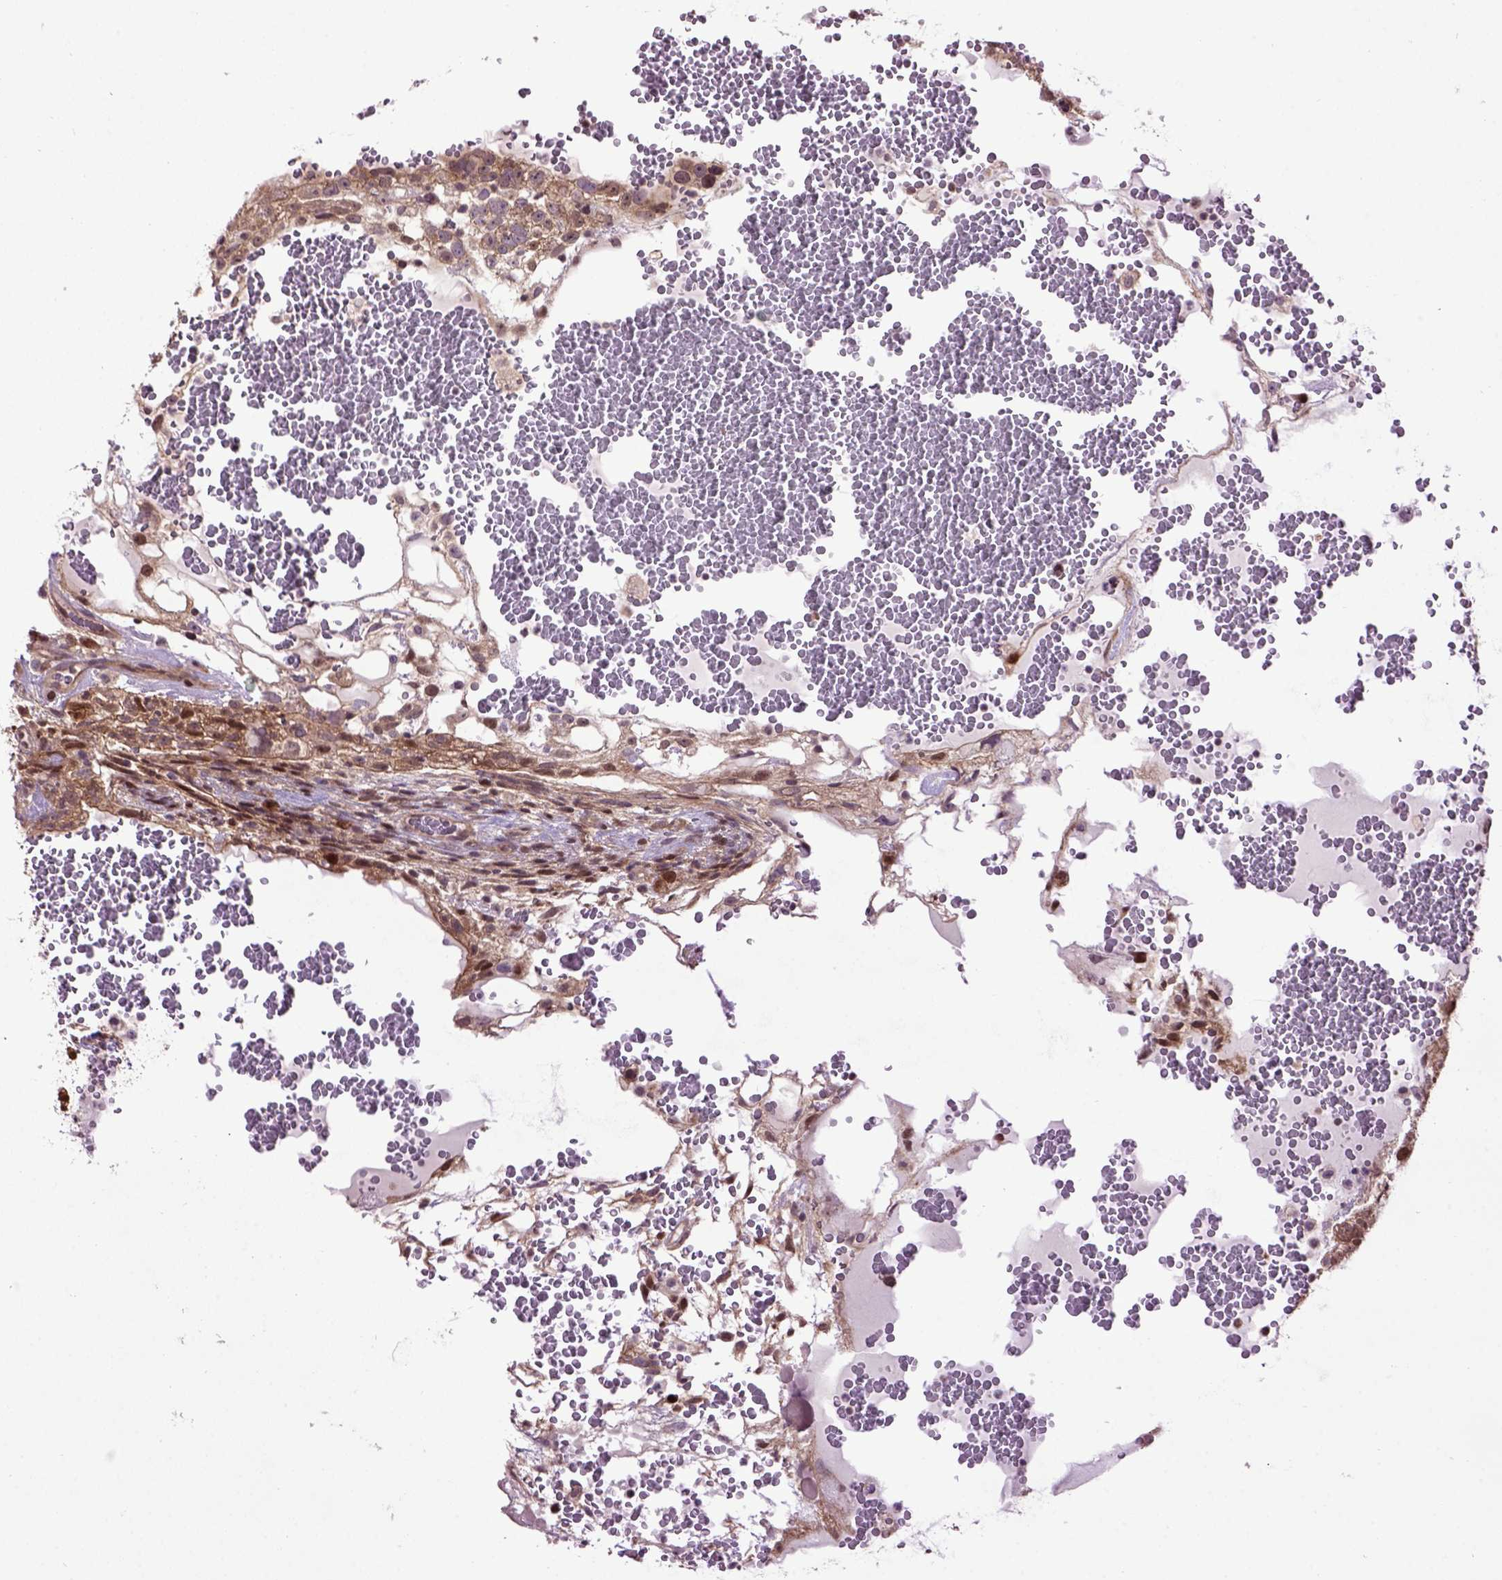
{"staining": {"intensity": "moderate", "quantity": ">75%", "location": "cytoplasmic/membranous,nuclear"}, "tissue": "testis cancer", "cell_type": "Tumor cells", "image_type": "cancer", "snomed": [{"axis": "morphology", "description": "Normal tissue, NOS"}, {"axis": "morphology", "description": "Carcinoma, Embryonal, NOS"}, {"axis": "topography", "description": "Testis"}], "caption": "Immunohistochemistry photomicrograph of testis embryonal carcinoma stained for a protein (brown), which reveals medium levels of moderate cytoplasmic/membranous and nuclear expression in approximately >75% of tumor cells.", "gene": "WDR48", "patient": {"sex": "male", "age": 32}}